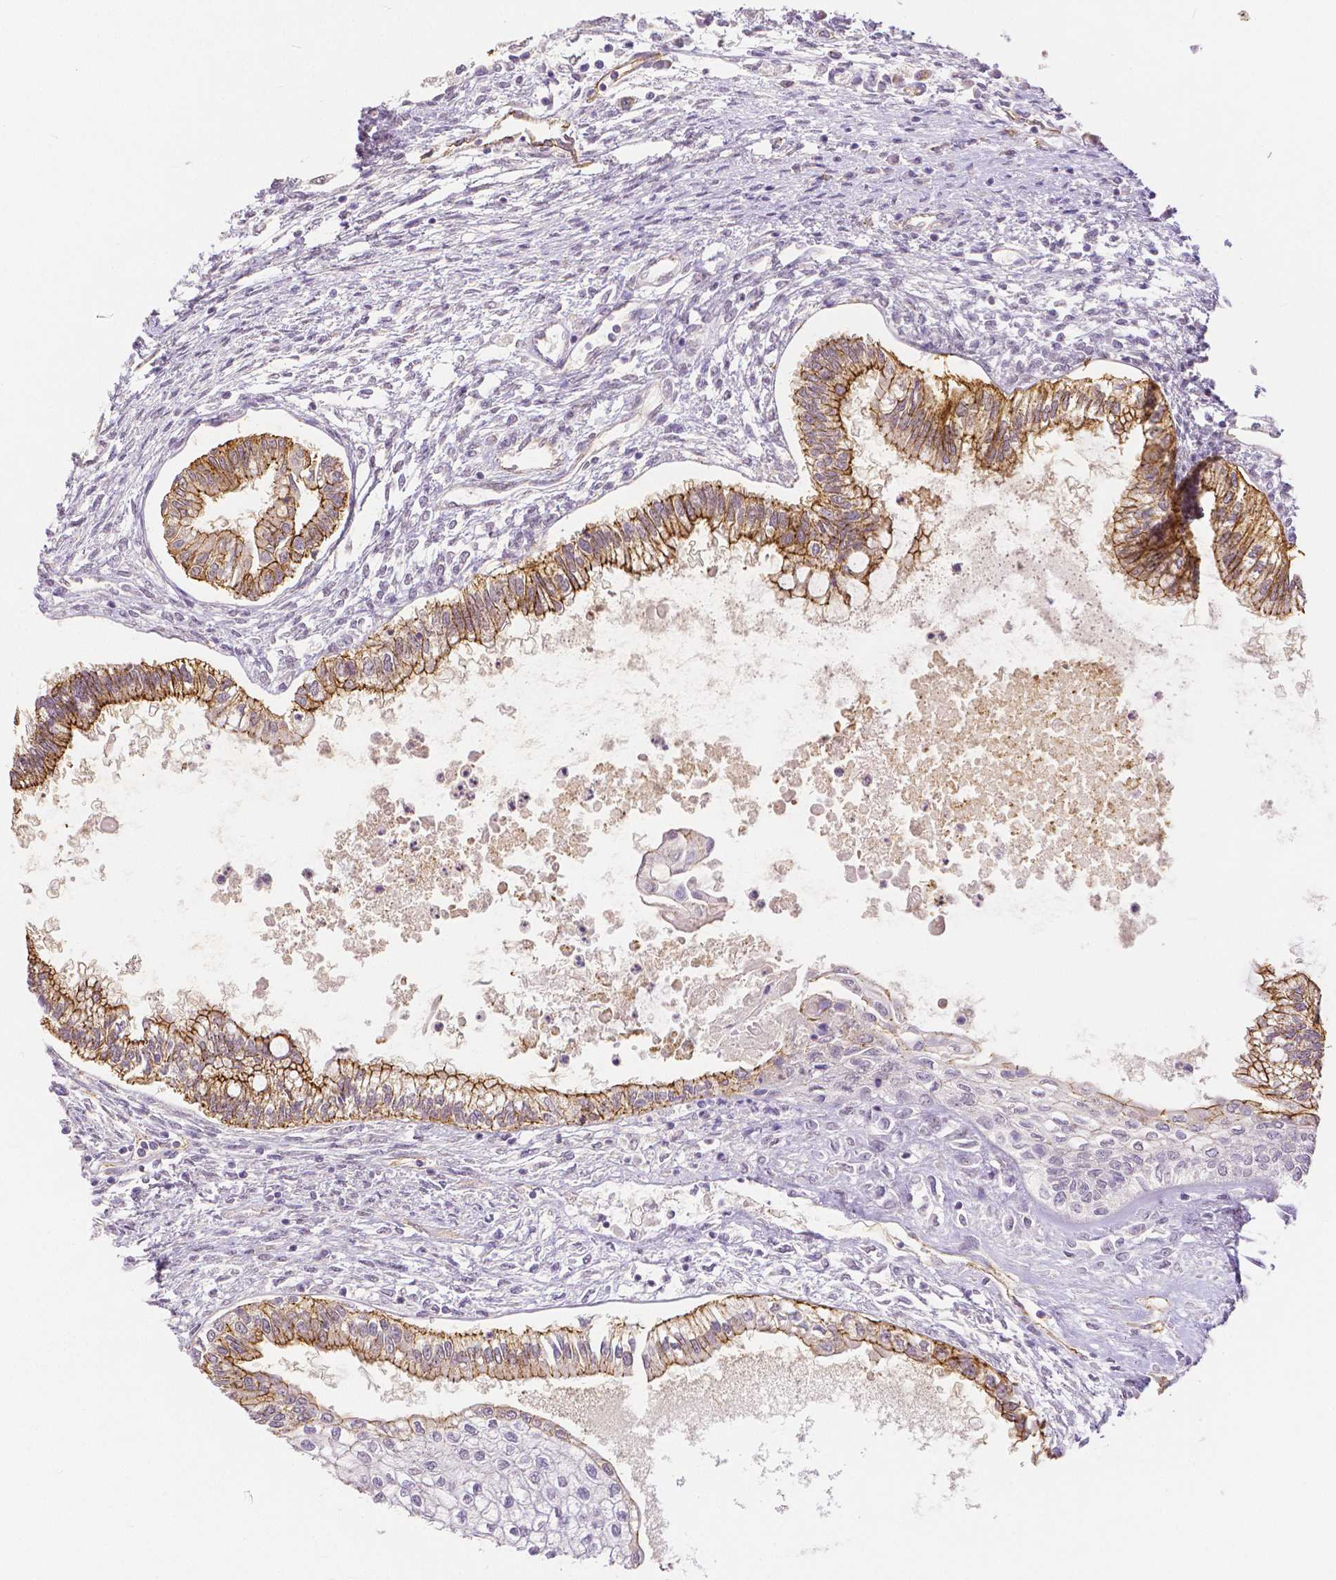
{"staining": {"intensity": "moderate", "quantity": ">75%", "location": "cytoplasmic/membranous"}, "tissue": "testis cancer", "cell_type": "Tumor cells", "image_type": "cancer", "snomed": [{"axis": "morphology", "description": "Carcinoma, Embryonal, NOS"}, {"axis": "topography", "description": "Testis"}], "caption": "Immunohistochemistry of testis cancer (embryonal carcinoma) exhibits medium levels of moderate cytoplasmic/membranous positivity in approximately >75% of tumor cells. Nuclei are stained in blue.", "gene": "OCLN", "patient": {"sex": "male", "age": 37}}